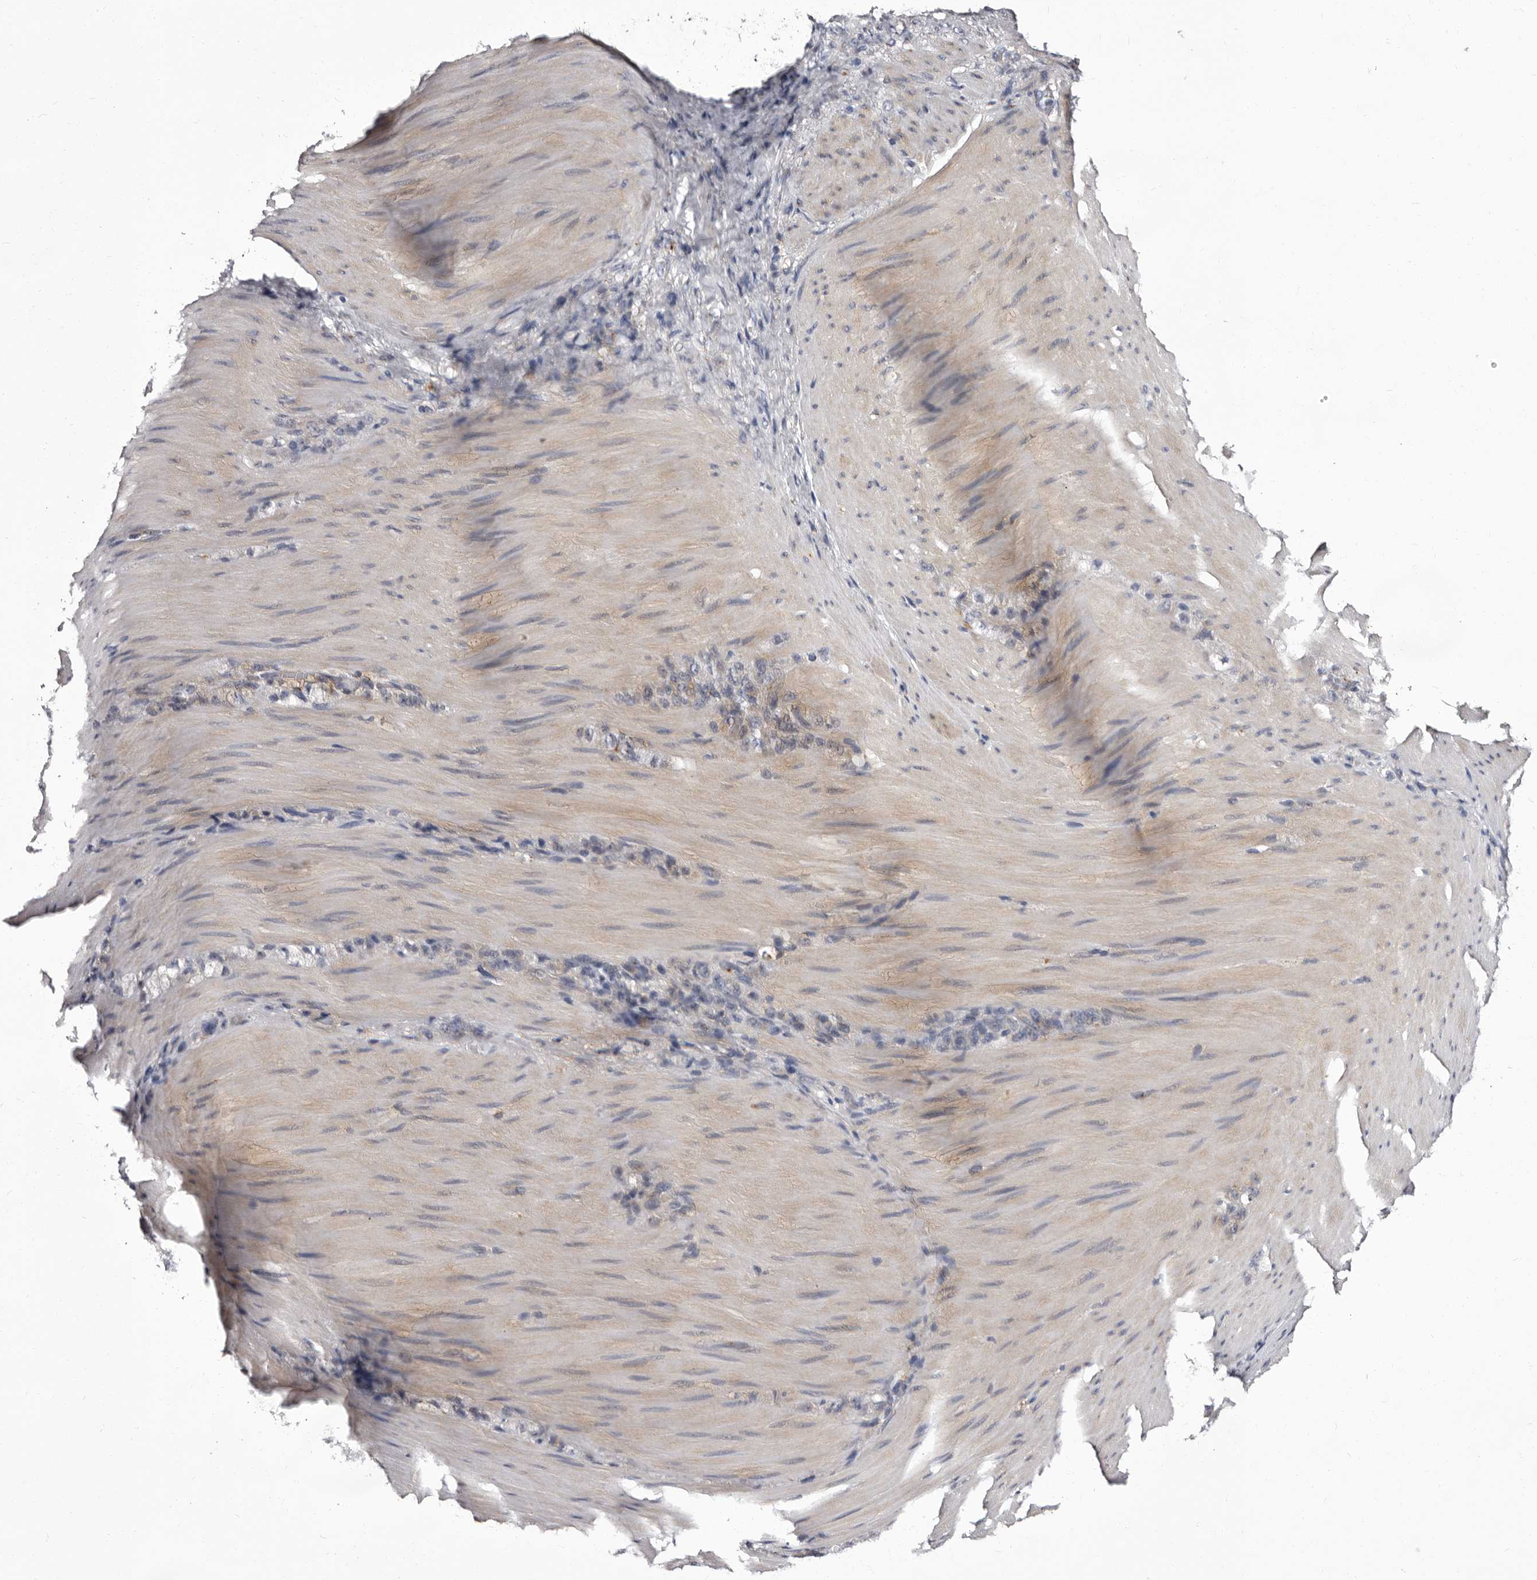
{"staining": {"intensity": "negative", "quantity": "none", "location": "none"}, "tissue": "stomach cancer", "cell_type": "Tumor cells", "image_type": "cancer", "snomed": [{"axis": "morphology", "description": "Normal tissue, NOS"}, {"axis": "morphology", "description": "Adenocarcinoma, NOS"}, {"axis": "topography", "description": "Stomach"}], "caption": "IHC photomicrograph of human adenocarcinoma (stomach) stained for a protein (brown), which shows no staining in tumor cells.", "gene": "AUNIP", "patient": {"sex": "male", "age": 82}}